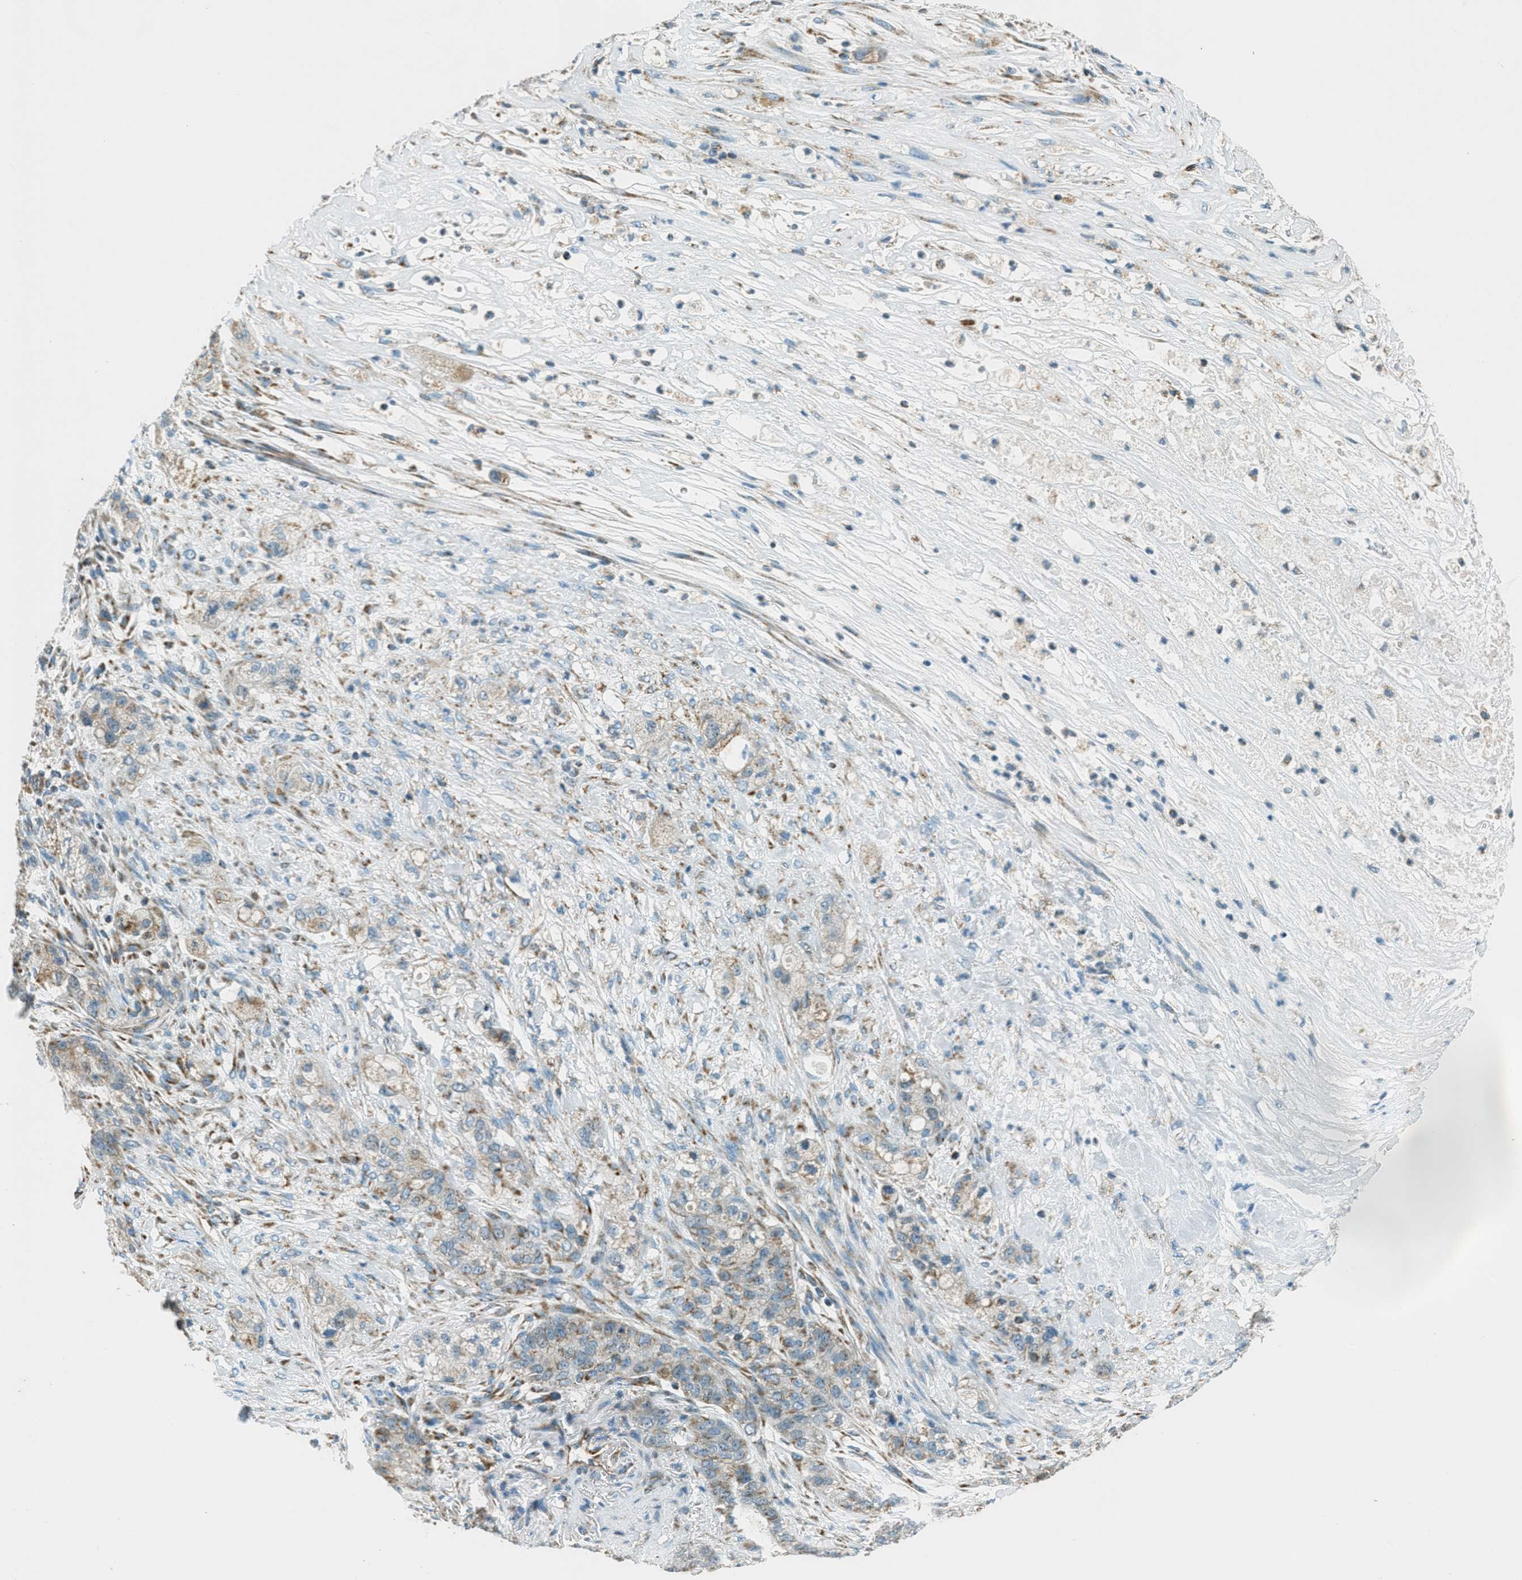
{"staining": {"intensity": "weak", "quantity": ">75%", "location": "cytoplasmic/membranous"}, "tissue": "pancreatic cancer", "cell_type": "Tumor cells", "image_type": "cancer", "snomed": [{"axis": "morphology", "description": "Adenocarcinoma, NOS"}, {"axis": "topography", "description": "Pancreas"}], "caption": "The histopathology image demonstrates a brown stain indicating the presence of a protein in the cytoplasmic/membranous of tumor cells in pancreatic adenocarcinoma.", "gene": "CHST15", "patient": {"sex": "female", "age": 78}}